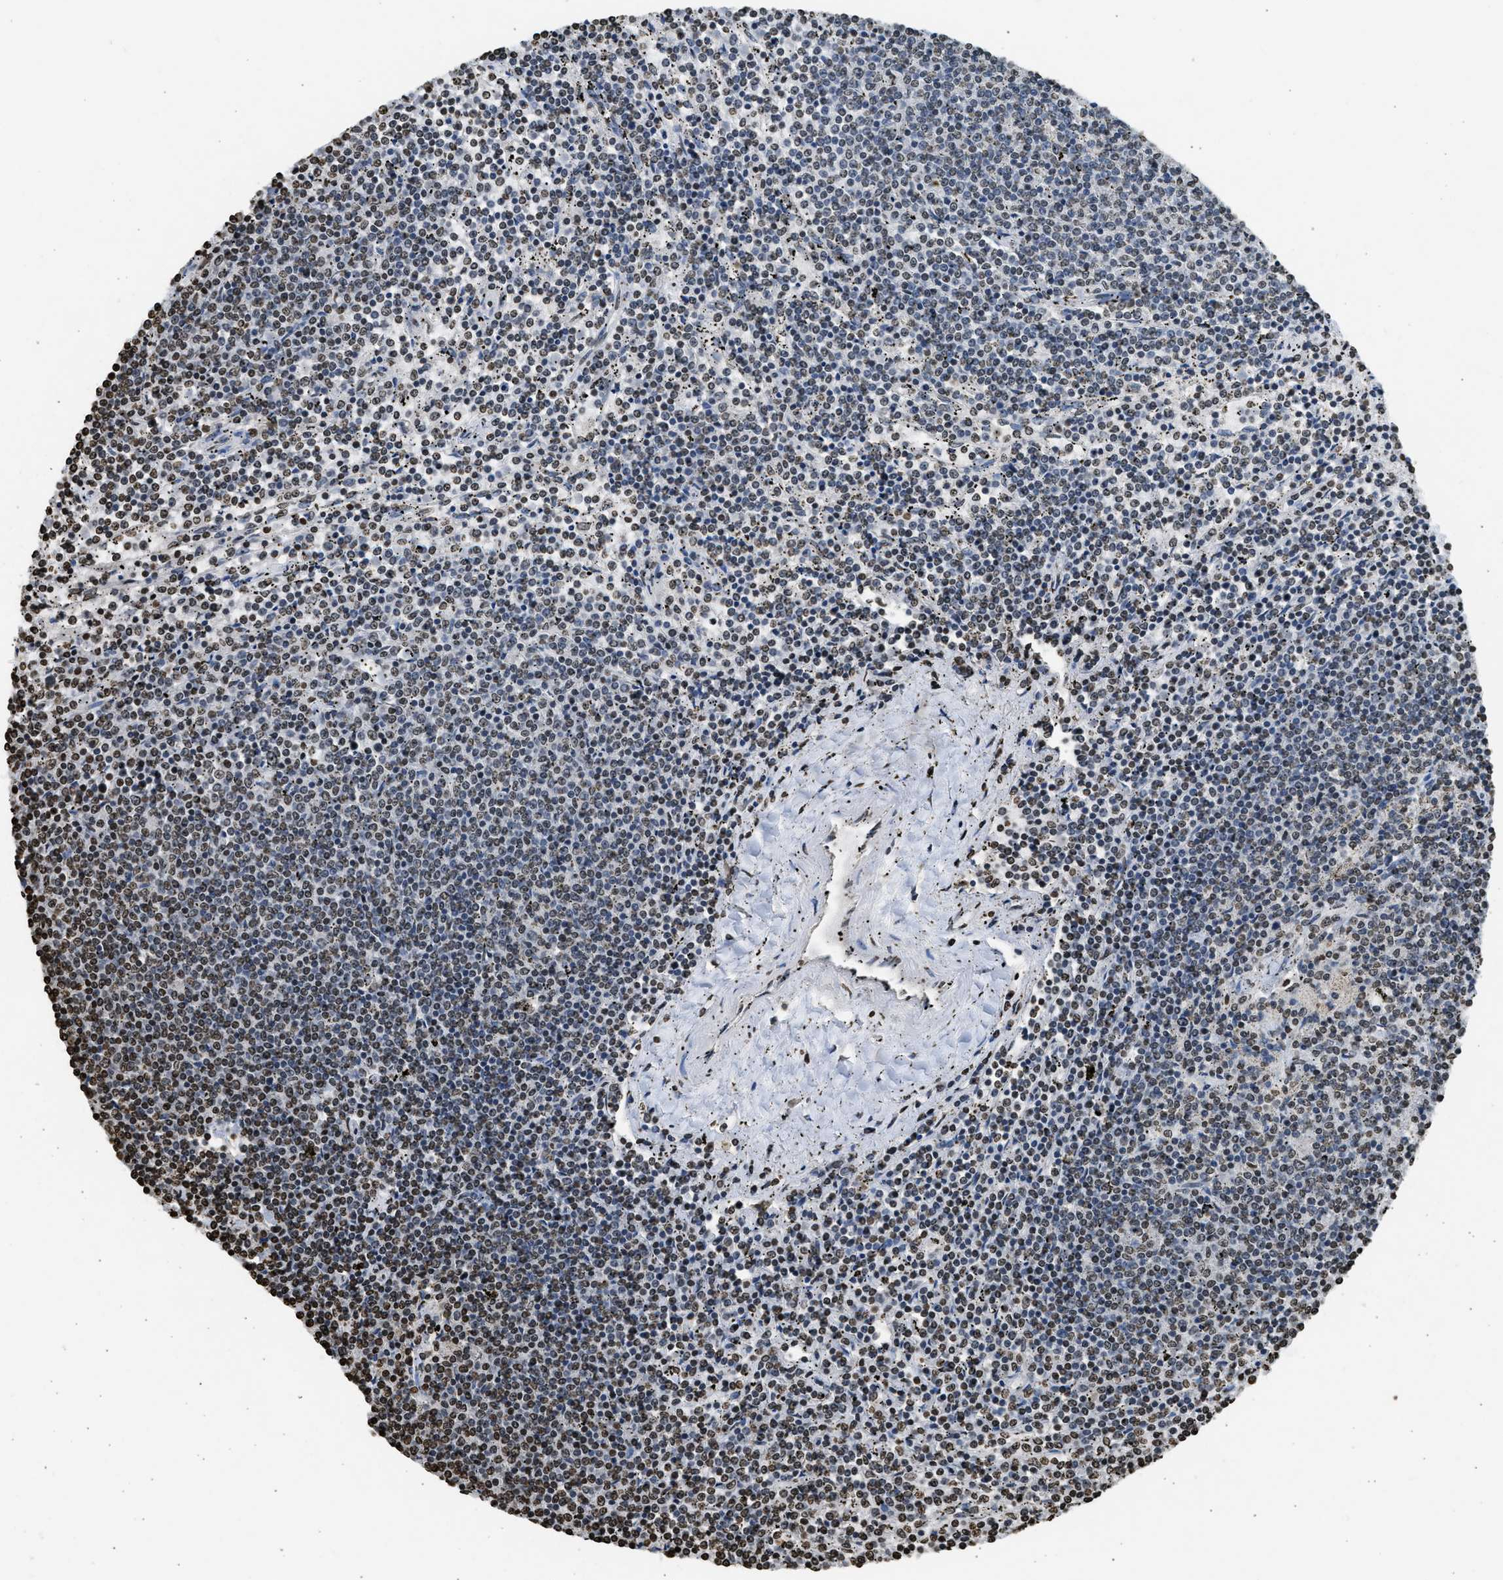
{"staining": {"intensity": "moderate", "quantity": "25%-75%", "location": "nuclear"}, "tissue": "lymphoma", "cell_type": "Tumor cells", "image_type": "cancer", "snomed": [{"axis": "morphology", "description": "Malignant lymphoma, non-Hodgkin's type, Low grade"}, {"axis": "topography", "description": "Spleen"}], "caption": "Lymphoma tissue displays moderate nuclear staining in approximately 25%-75% of tumor cells, visualized by immunohistochemistry.", "gene": "RRAGC", "patient": {"sex": "female", "age": 50}}